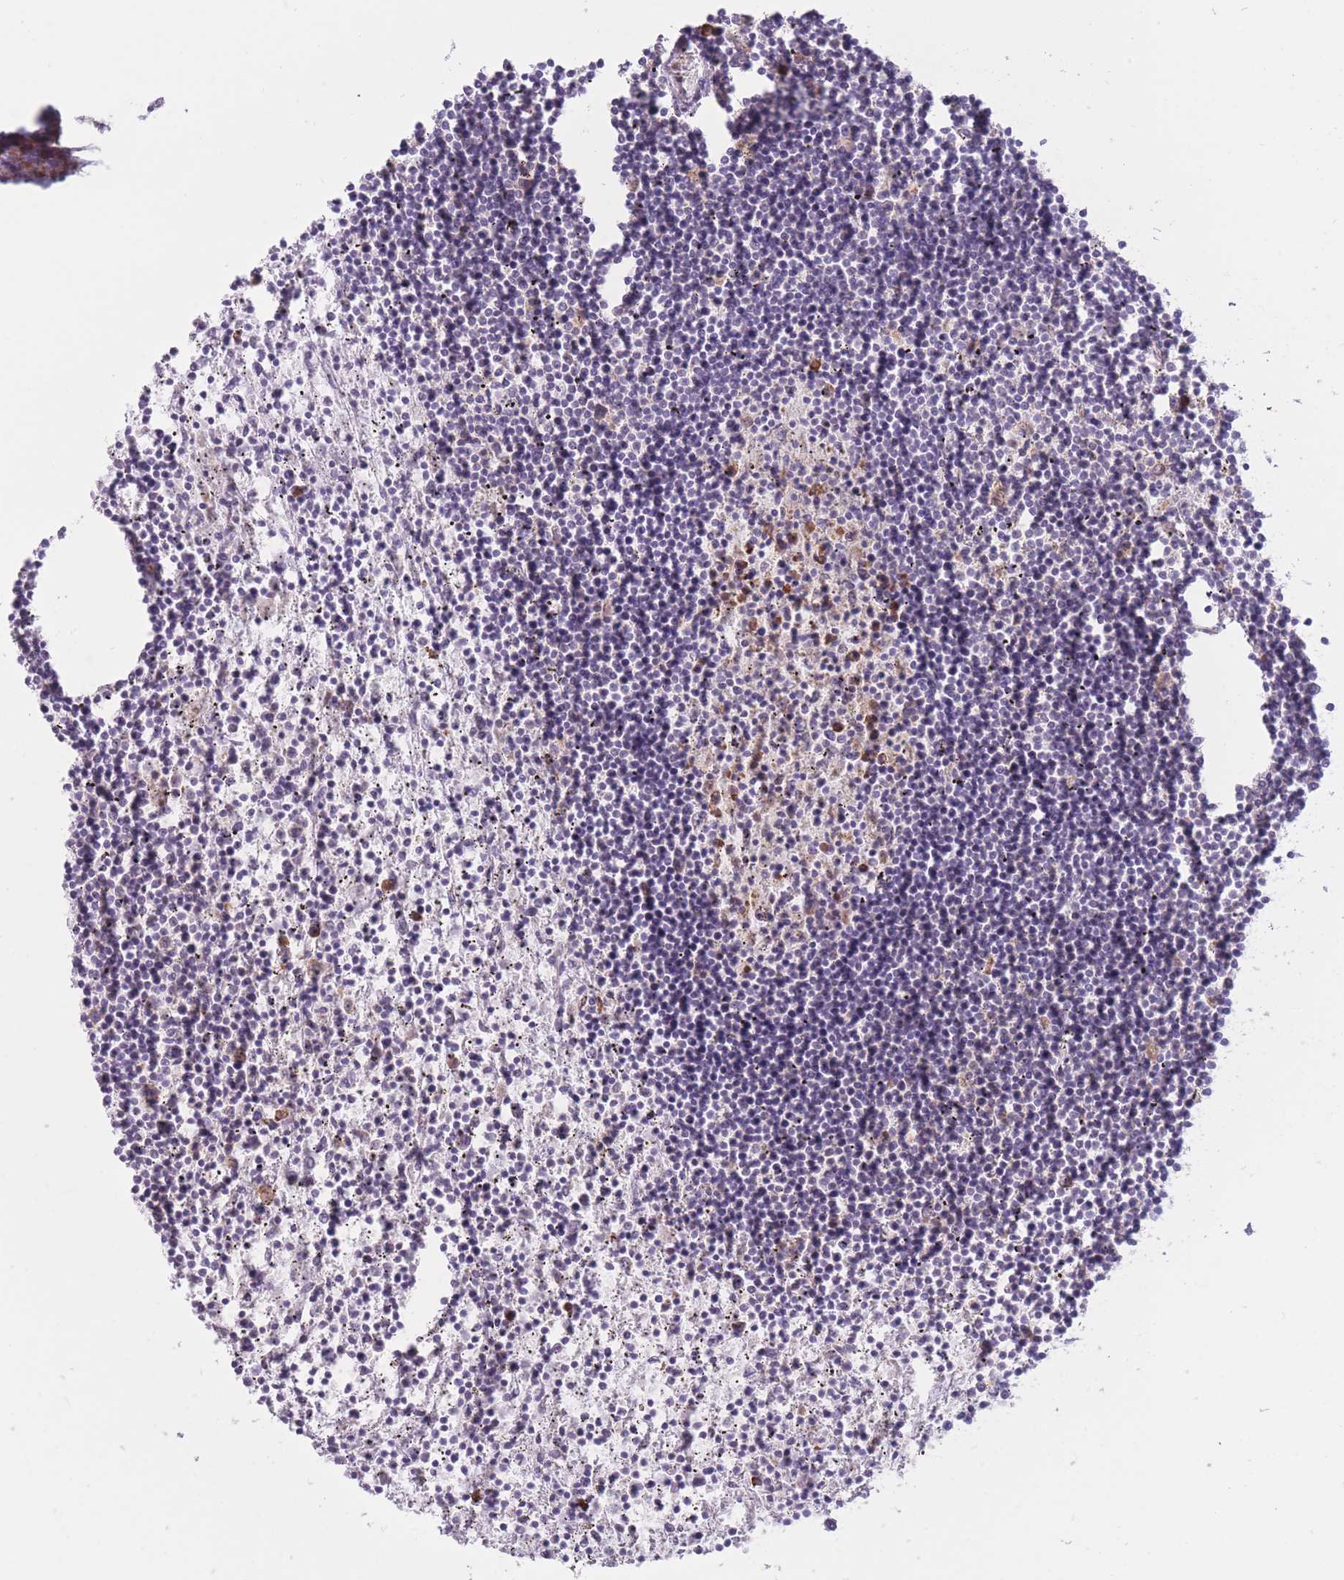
{"staining": {"intensity": "negative", "quantity": "none", "location": "none"}, "tissue": "lymphoma", "cell_type": "Tumor cells", "image_type": "cancer", "snomed": [{"axis": "morphology", "description": "Malignant lymphoma, non-Hodgkin's type, Low grade"}, {"axis": "topography", "description": "Spleen"}], "caption": "Immunohistochemistry (IHC) of human malignant lymphoma, non-Hodgkin's type (low-grade) exhibits no expression in tumor cells.", "gene": "RPL18", "patient": {"sex": "male", "age": 76}}